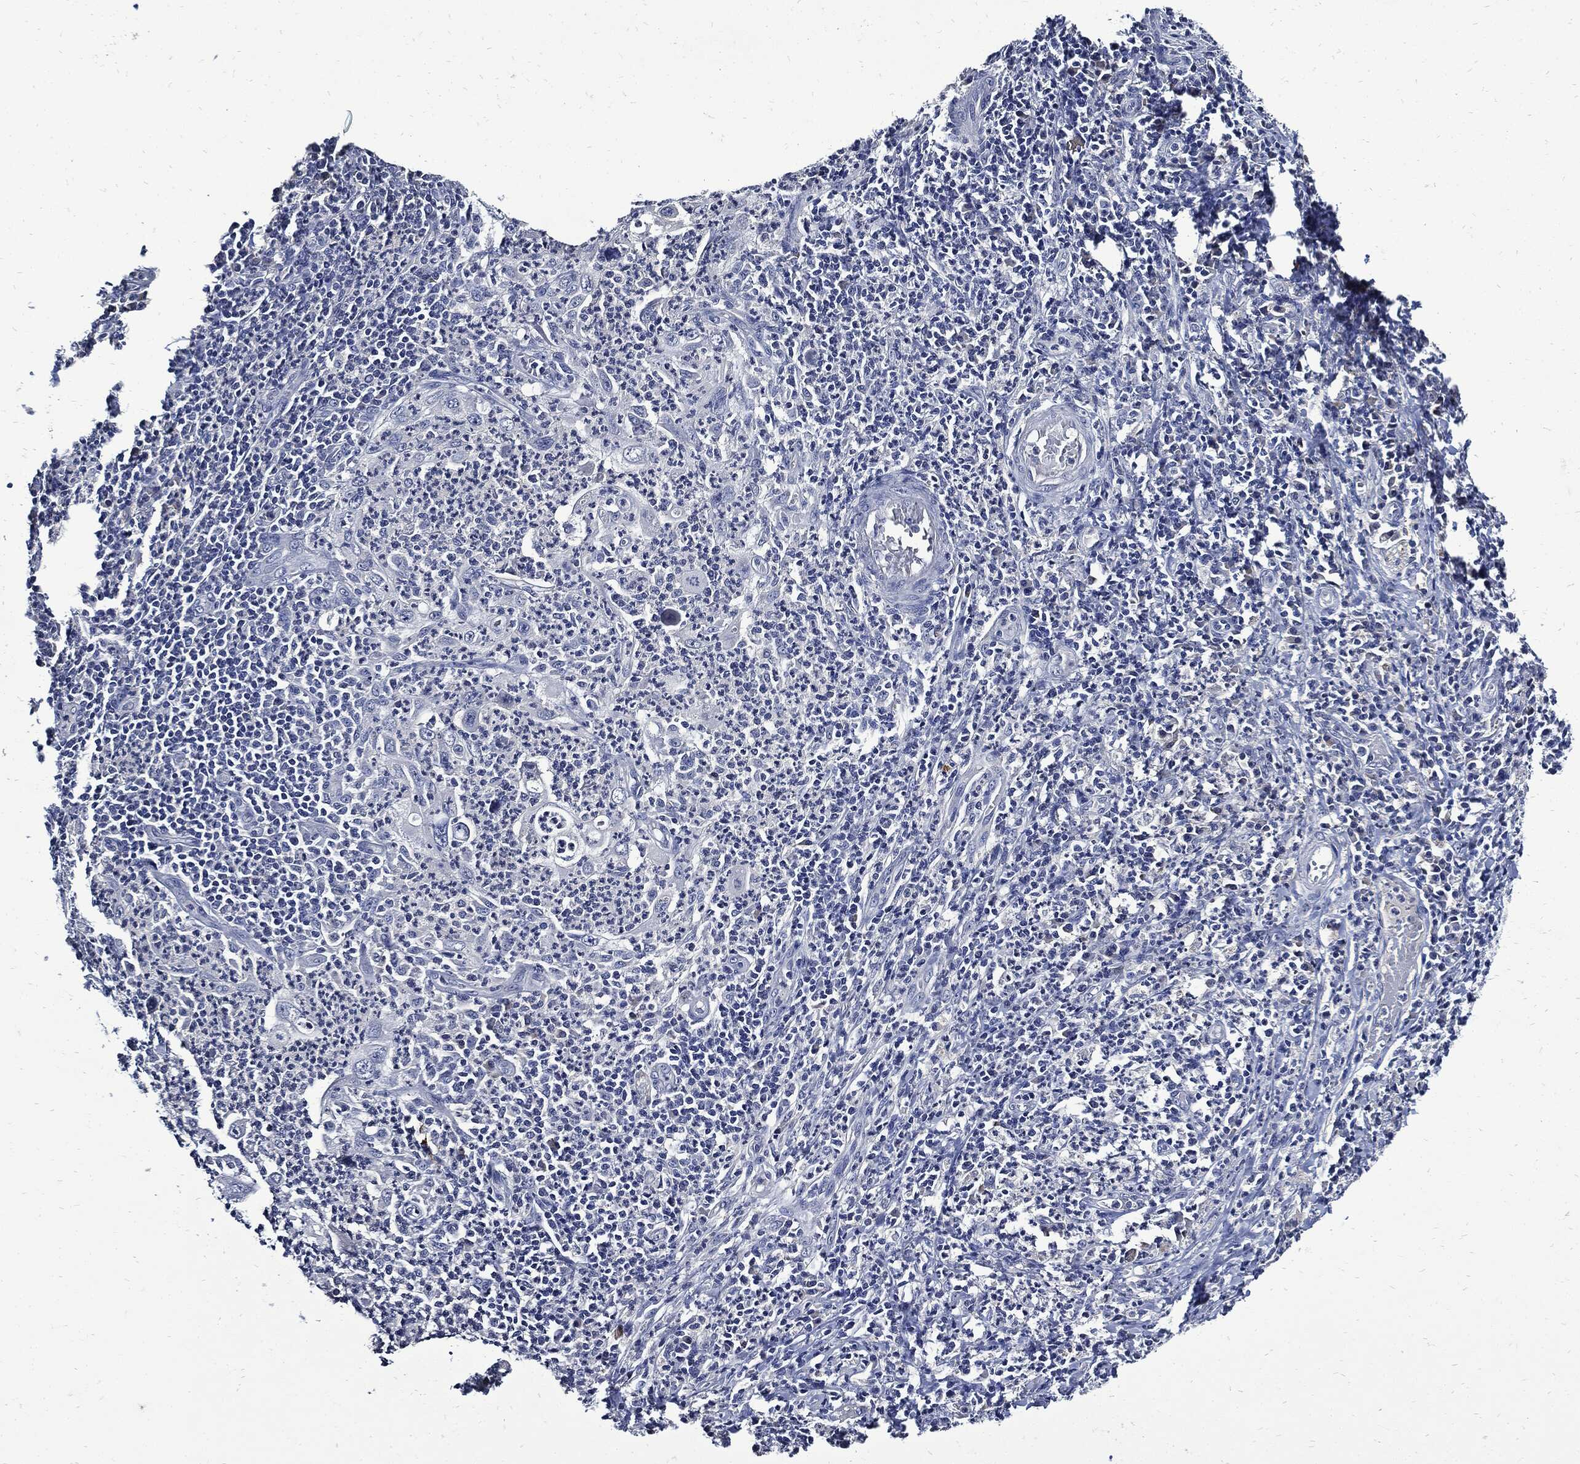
{"staining": {"intensity": "negative", "quantity": "none", "location": "none"}, "tissue": "cervical cancer", "cell_type": "Tumor cells", "image_type": "cancer", "snomed": [{"axis": "morphology", "description": "Squamous cell carcinoma, NOS"}, {"axis": "topography", "description": "Cervix"}], "caption": "The micrograph shows no staining of tumor cells in cervical cancer (squamous cell carcinoma). (IHC, brightfield microscopy, high magnification).", "gene": "CPE", "patient": {"sex": "female", "age": 26}}